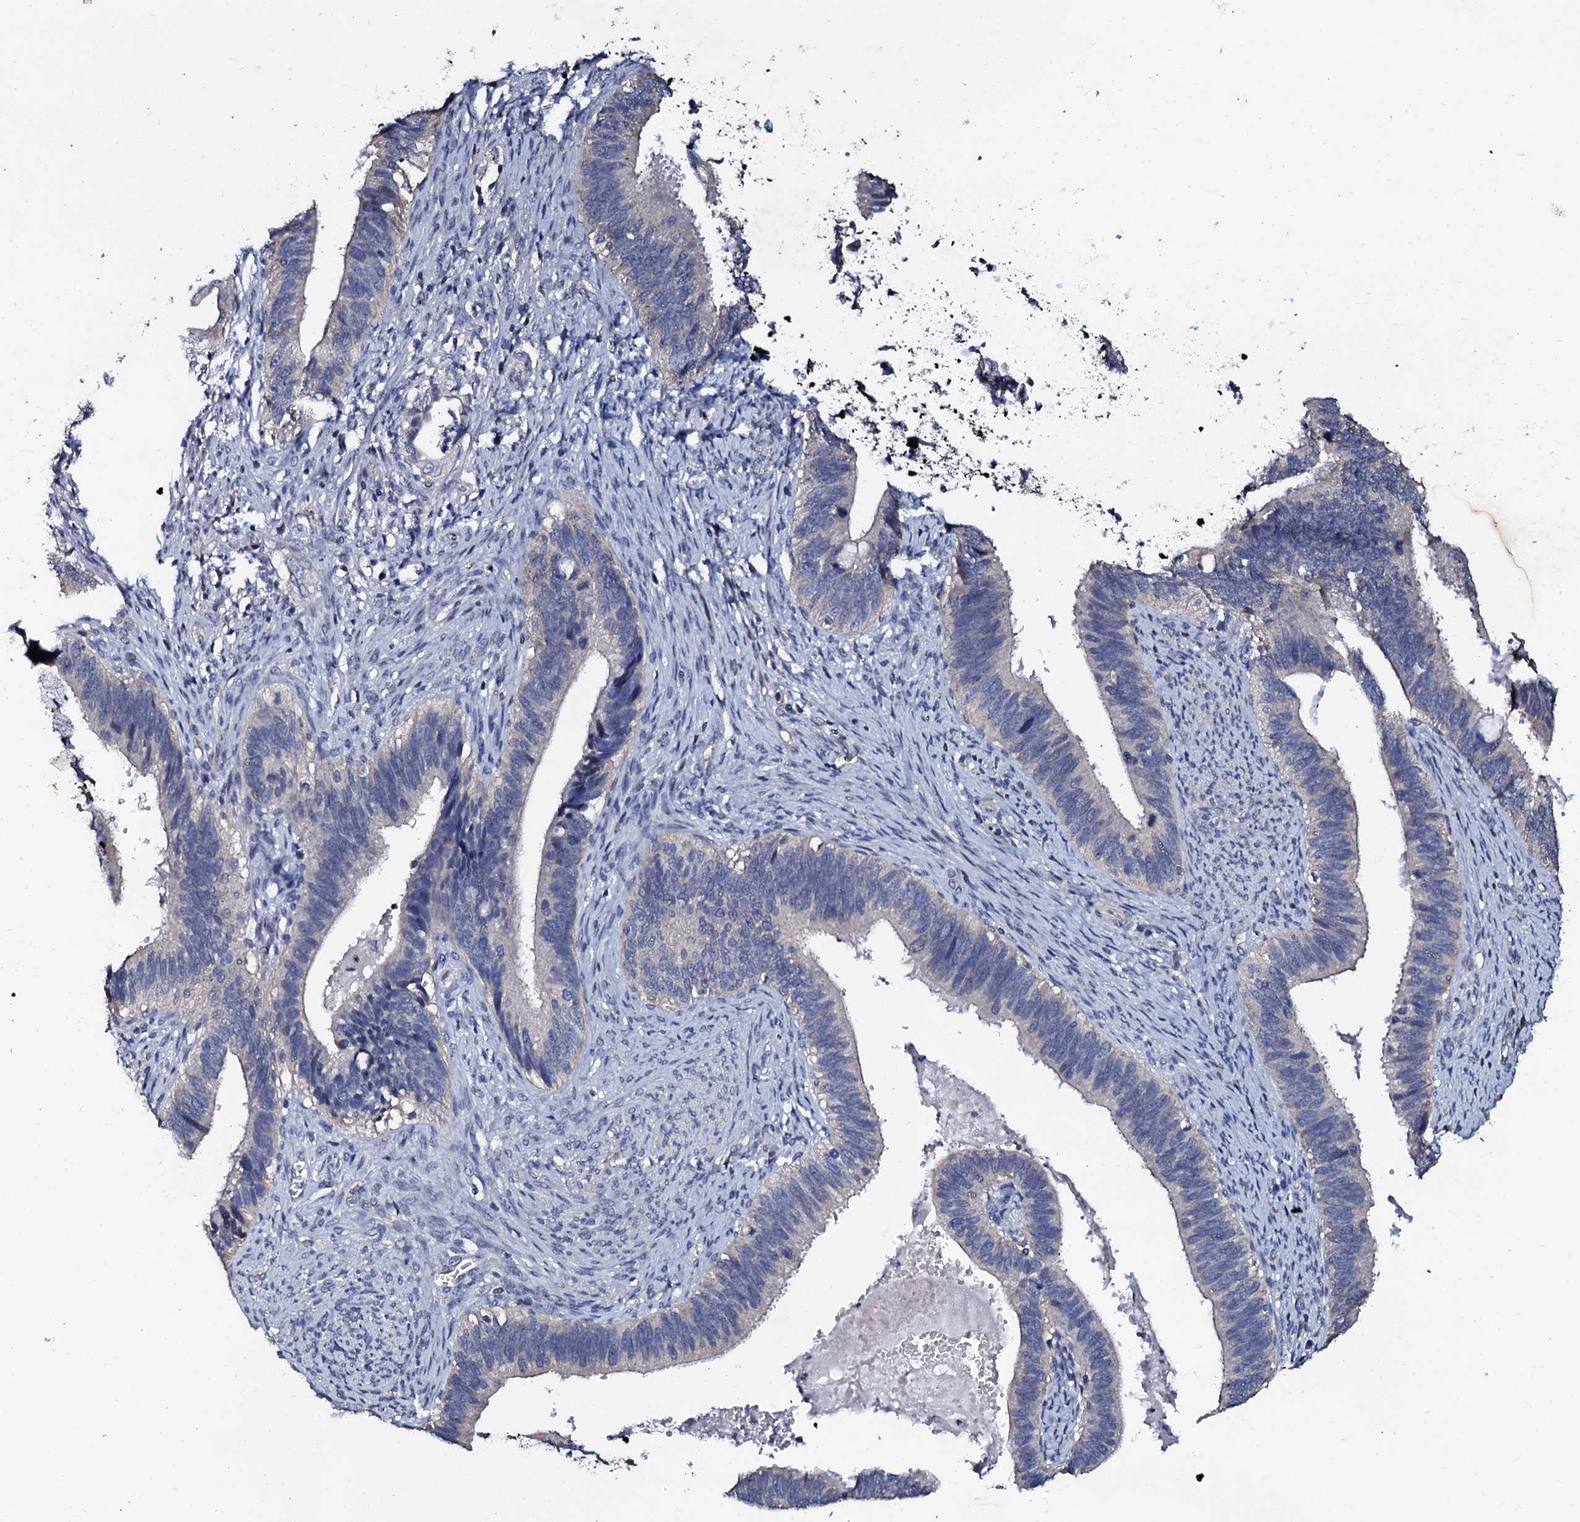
{"staining": {"intensity": "negative", "quantity": "none", "location": "none"}, "tissue": "cervical cancer", "cell_type": "Tumor cells", "image_type": "cancer", "snomed": [{"axis": "morphology", "description": "Adenocarcinoma, NOS"}, {"axis": "topography", "description": "Cervix"}], "caption": "This is an IHC micrograph of human cervical cancer. There is no positivity in tumor cells.", "gene": "SLC37A4", "patient": {"sex": "female", "age": 42}}